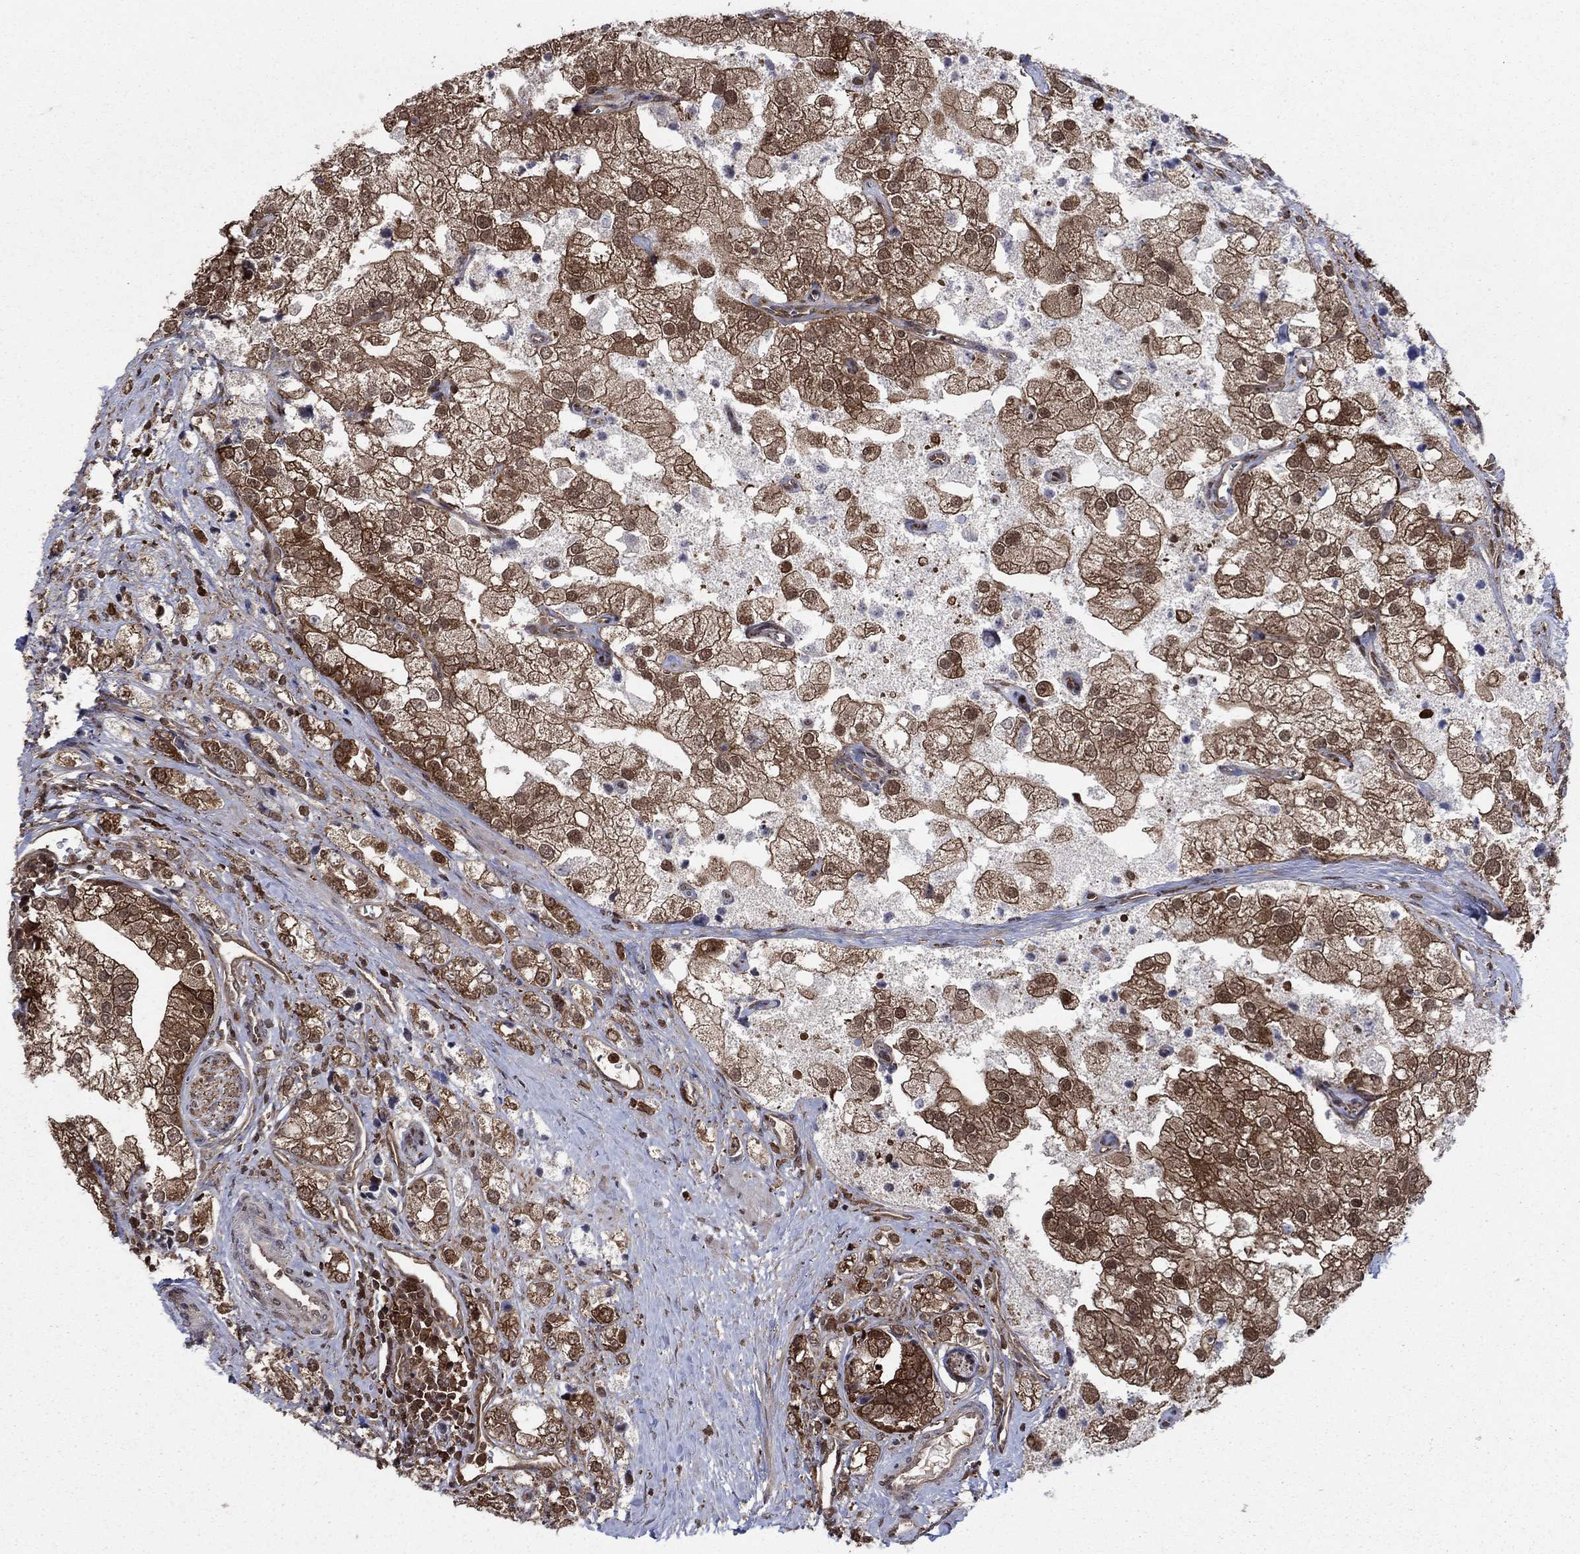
{"staining": {"intensity": "moderate", "quantity": "25%-75%", "location": "cytoplasmic/membranous,nuclear"}, "tissue": "prostate cancer", "cell_type": "Tumor cells", "image_type": "cancer", "snomed": [{"axis": "morphology", "description": "Adenocarcinoma, NOS"}, {"axis": "topography", "description": "Prostate and seminal vesicle, NOS"}, {"axis": "topography", "description": "Prostate"}], "caption": "This micrograph demonstrates immunohistochemistry staining of human prostate adenocarcinoma, with medium moderate cytoplasmic/membranous and nuclear expression in about 25%-75% of tumor cells.", "gene": "CACYBP", "patient": {"sex": "male", "age": 79}}